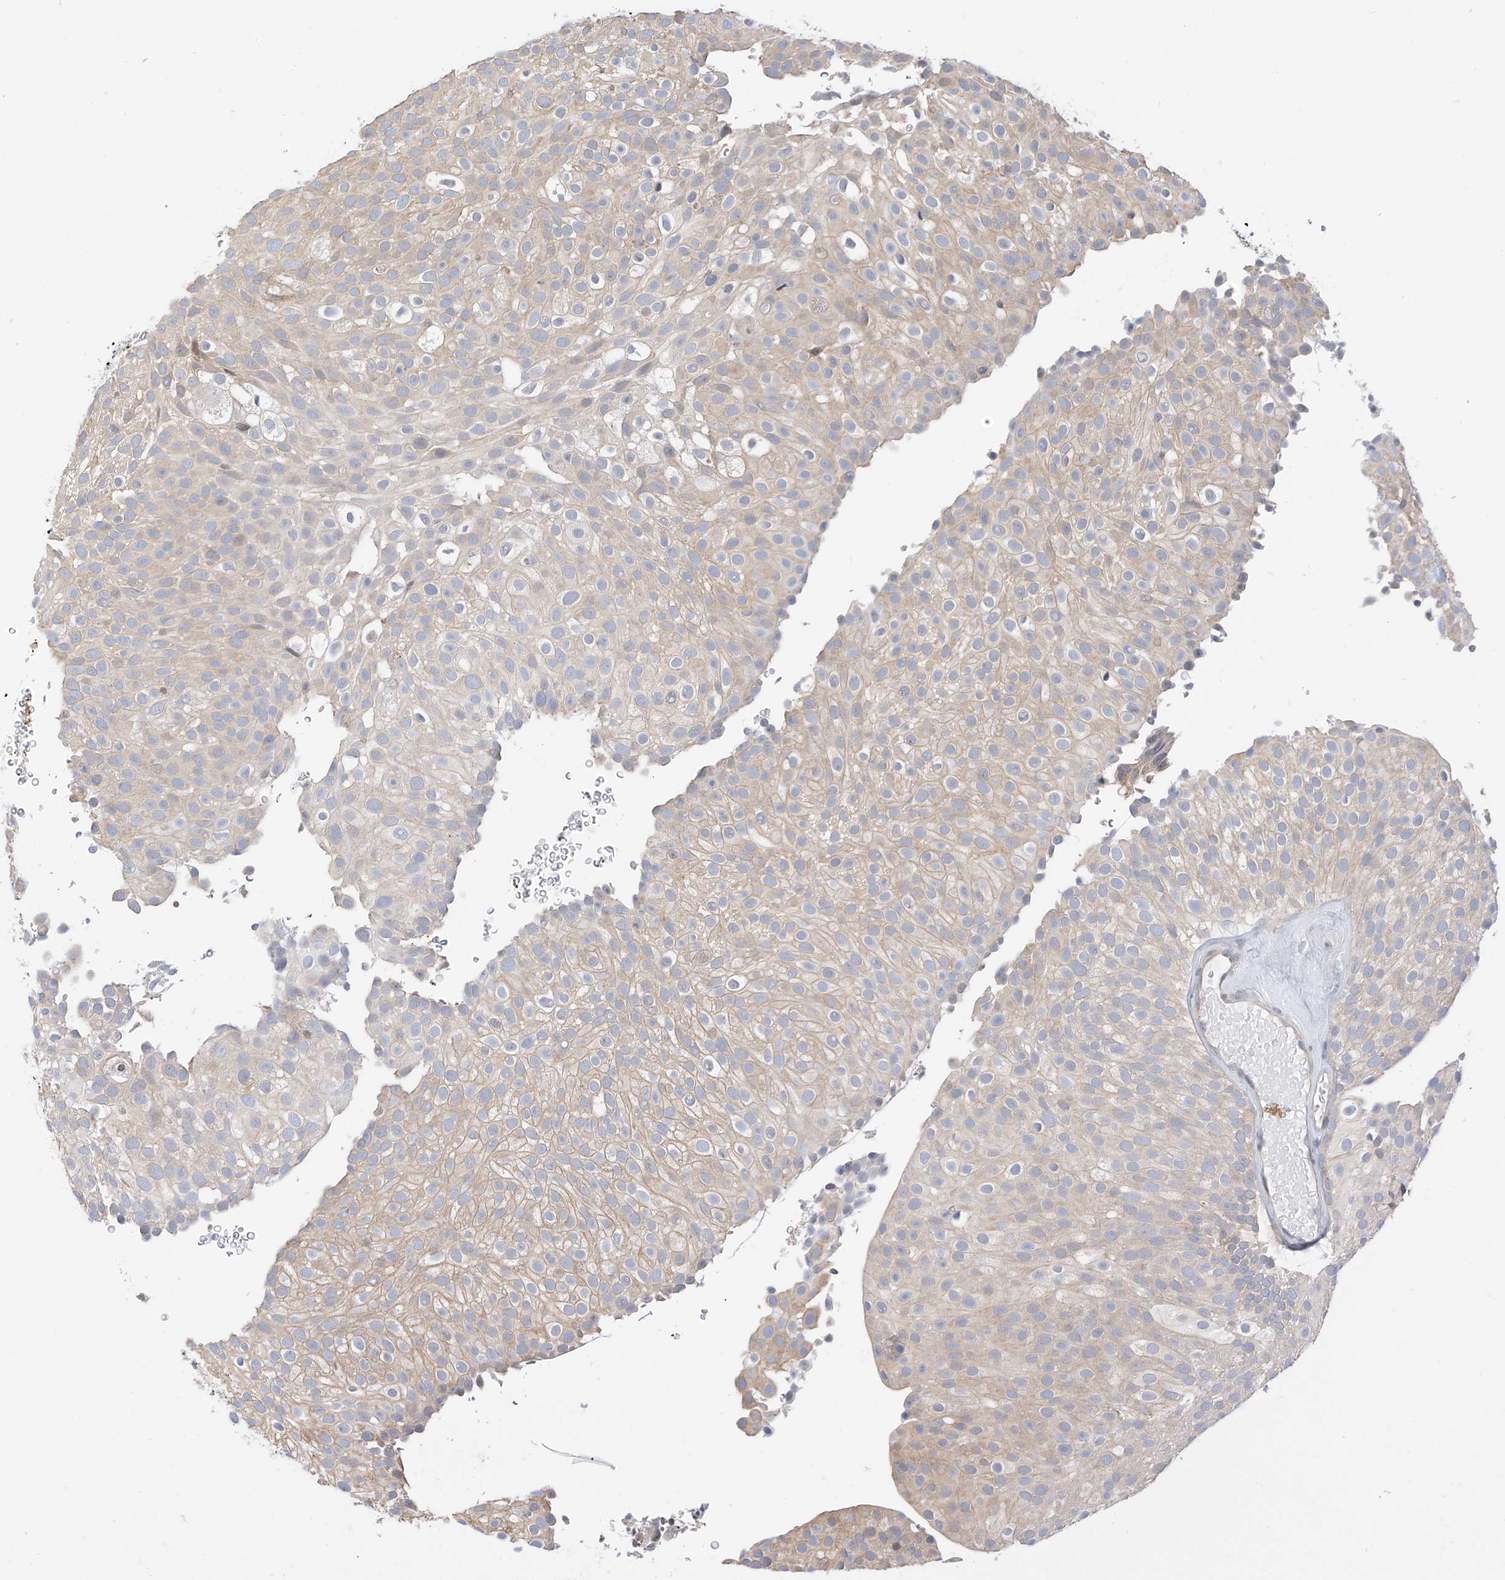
{"staining": {"intensity": "weak", "quantity": ">75%", "location": "cytoplasmic/membranous"}, "tissue": "urothelial cancer", "cell_type": "Tumor cells", "image_type": "cancer", "snomed": [{"axis": "morphology", "description": "Urothelial carcinoma, Low grade"}, {"axis": "topography", "description": "Urinary bladder"}], "caption": "A brown stain highlights weak cytoplasmic/membranous staining of a protein in urothelial cancer tumor cells.", "gene": "PPA2", "patient": {"sex": "male", "age": 78}}